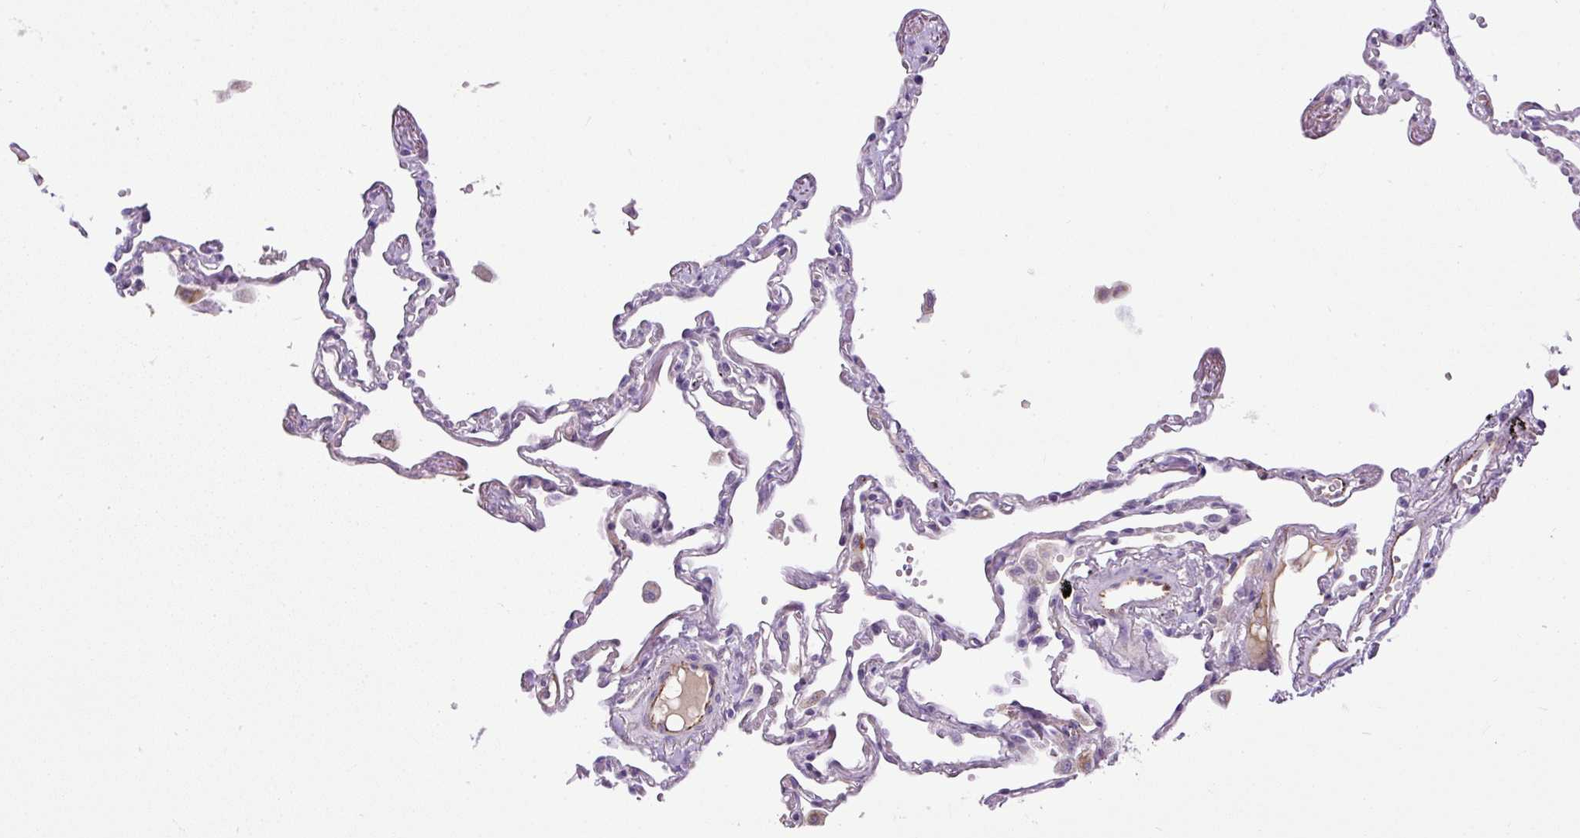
{"staining": {"intensity": "negative", "quantity": "none", "location": "none"}, "tissue": "lung", "cell_type": "Alveolar cells", "image_type": "normal", "snomed": [{"axis": "morphology", "description": "Normal tissue, NOS"}, {"axis": "topography", "description": "Lung"}], "caption": "This is an immunohistochemistry (IHC) image of unremarkable human lung. There is no expression in alveolar cells.", "gene": "LEFTY1", "patient": {"sex": "female", "age": 67}}